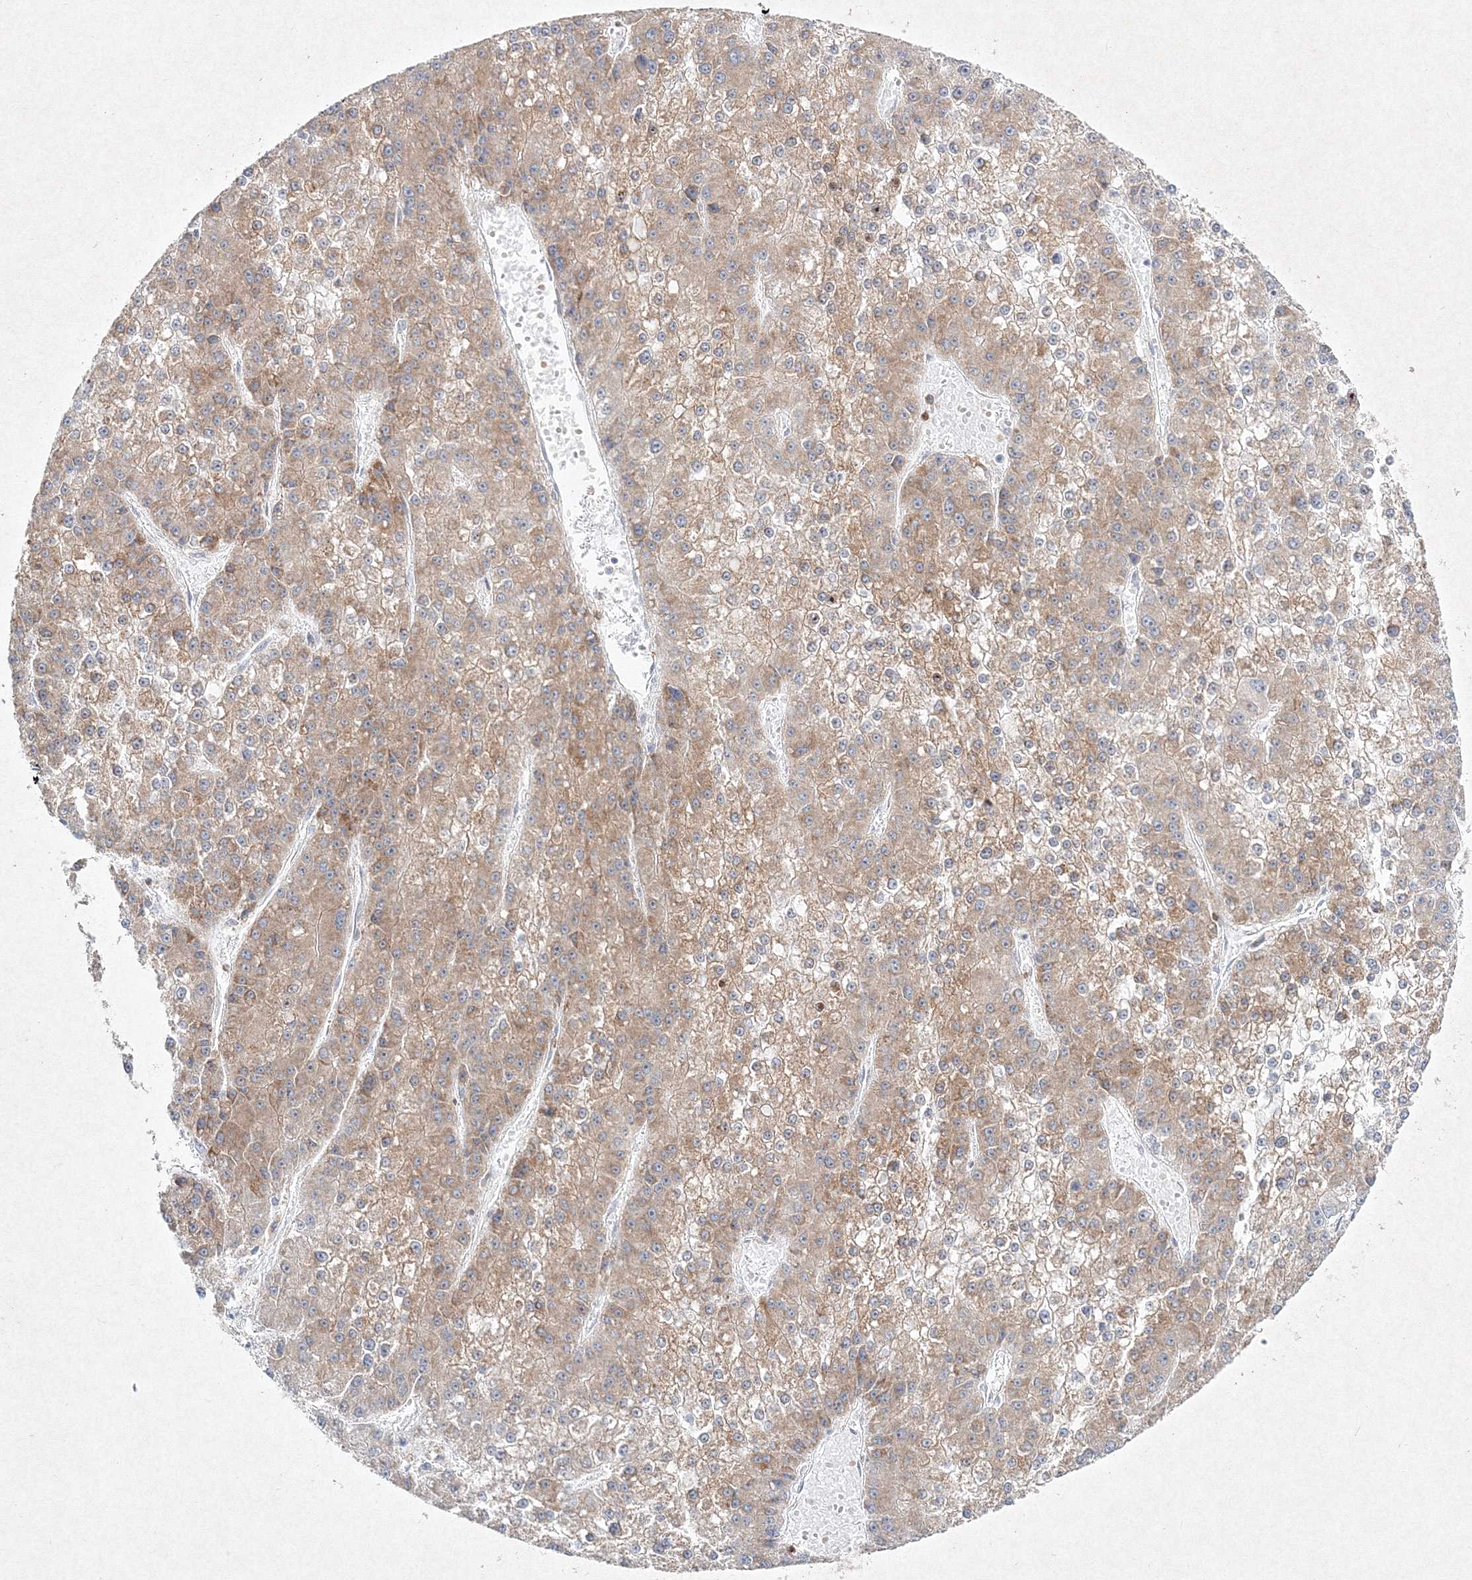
{"staining": {"intensity": "weak", "quantity": ">75%", "location": "cytoplasmic/membranous"}, "tissue": "liver cancer", "cell_type": "Tumor cells", "image_type": "cancer", "snomed": [{"axis": "morphology", "description": "Carcinoma, Hepatocellular, NOS"}, {"axis": "topography", "description": "Liver"}], "caption": "Liver cancer (hepatocellular carcinoma) stained for a protein (brown) shows weak cytoplasmic/membranous positive expression in about >75% of tumor cells.", "gene": "HCST", "patient": {"sex": "female", "age": 73}}